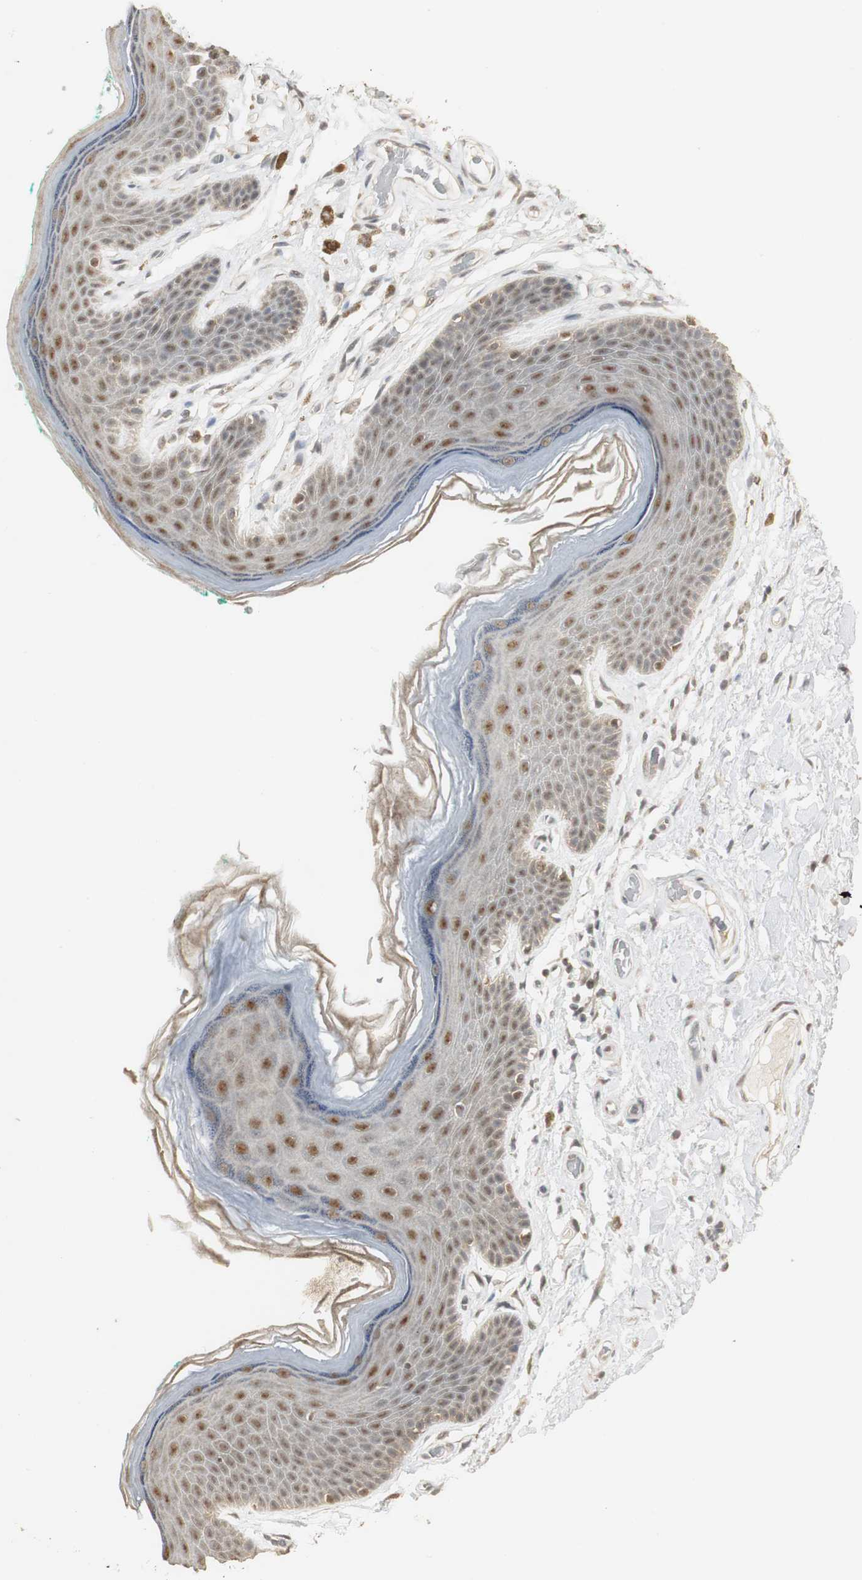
{"staining": {"intensity": "moderate", "quantity": ">75%", "location": "cytoplasmic/membranous,nuclear"}, "tissue": "skin", "cell_type": "Epidermal cells", "image_type": "normal", "snomed": [{"axis": "morphology", "description": "Normal tissue, NOS"}, {"axis": "topography", "description": "Anal"}], "caption": "Immunohistochemical staining of normal skin reveals medium levels of moderate cytoplasmic/membranous,nuclear expression in about >75% of epidermal cells. Using DAB (brown) and hematoxylin (blue) stains, captured at high magnification using brightfield microscopy.", "gene": "ELOA", "patient": {"sex": "male", "age": 74}}